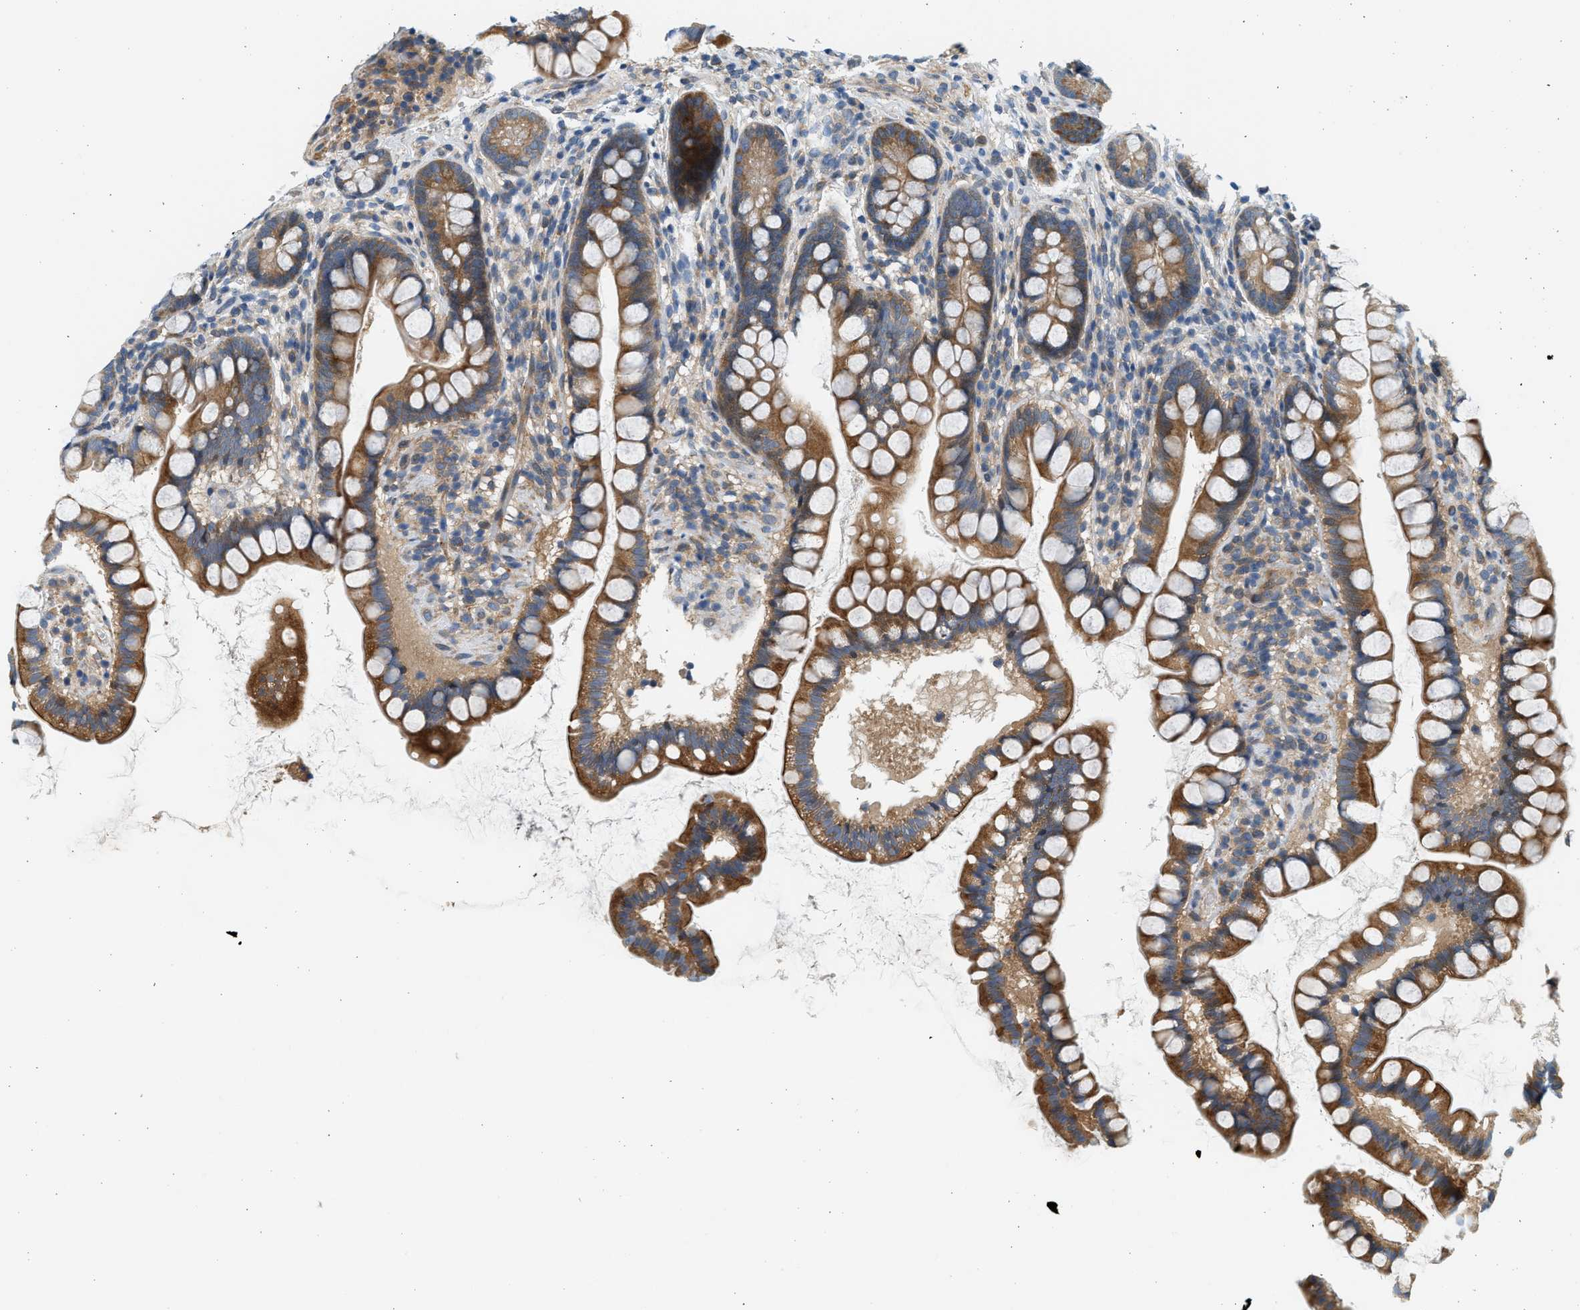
{"staining": {"intensity": "strong", "quantity": ">75%", "location": "cytoplasmic/membranous"}, "tissue": "small intestine", "cell_type": "Glandular cells", "image_type": "normal", "snomed": [{"axis": "morphology", "description": "Normal tissue, NOS"}, {"axis": "topography", "description": "Small intestine"}], "caption": "Brown immunohistochemical staining in normal small intestine demonstrates strong cytoplasmic/membranous positivity in approximately >75% of glandular cells. Nuclei are stained in blue.", "gene": "KDELR2", "patient": {"sex": "female", "age": 84}}